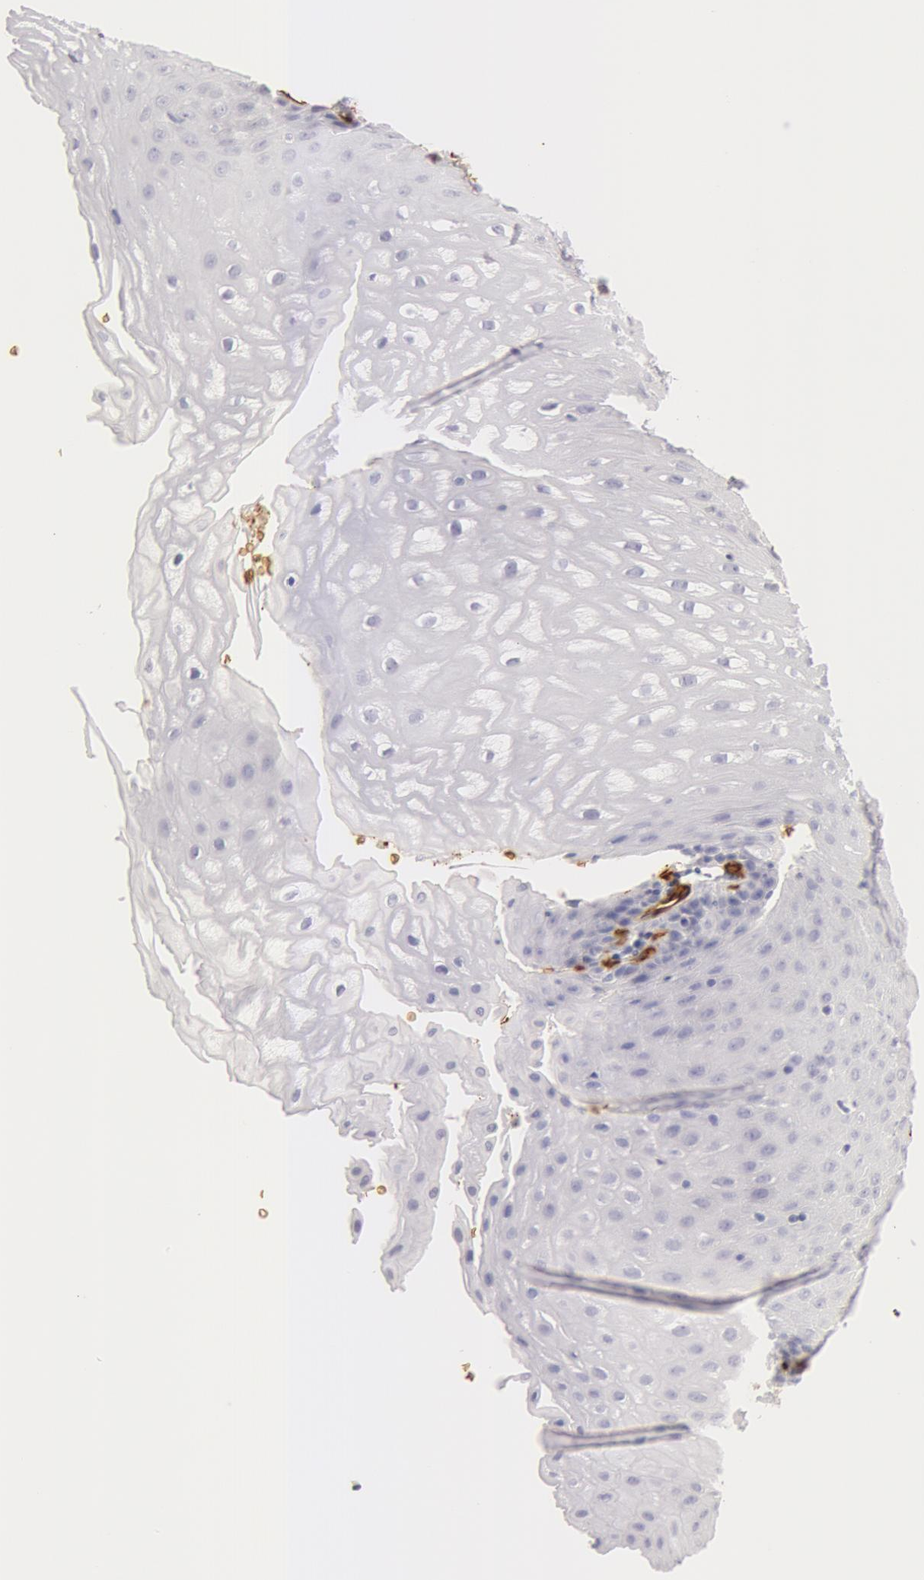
{"staining": {"intensity": "negative", "quantity": "none", "location": "none"}, "tissue": "esophagus", "cell_type": "Squamous epithelial cells", "image_type": "normal", "snomed": [{"axis": "morphology", "description": "Normal tissue, NOS"}, {"axis": "topography", "description": "Esophagus"}], "caption": "This is an immunohistochemistry (IHC) histopathology image of benign human esophagus. There is no positivity in squamous epithelial cells.", "gene": "AQP1", "patient": {"sex": "female", "age": 61}}